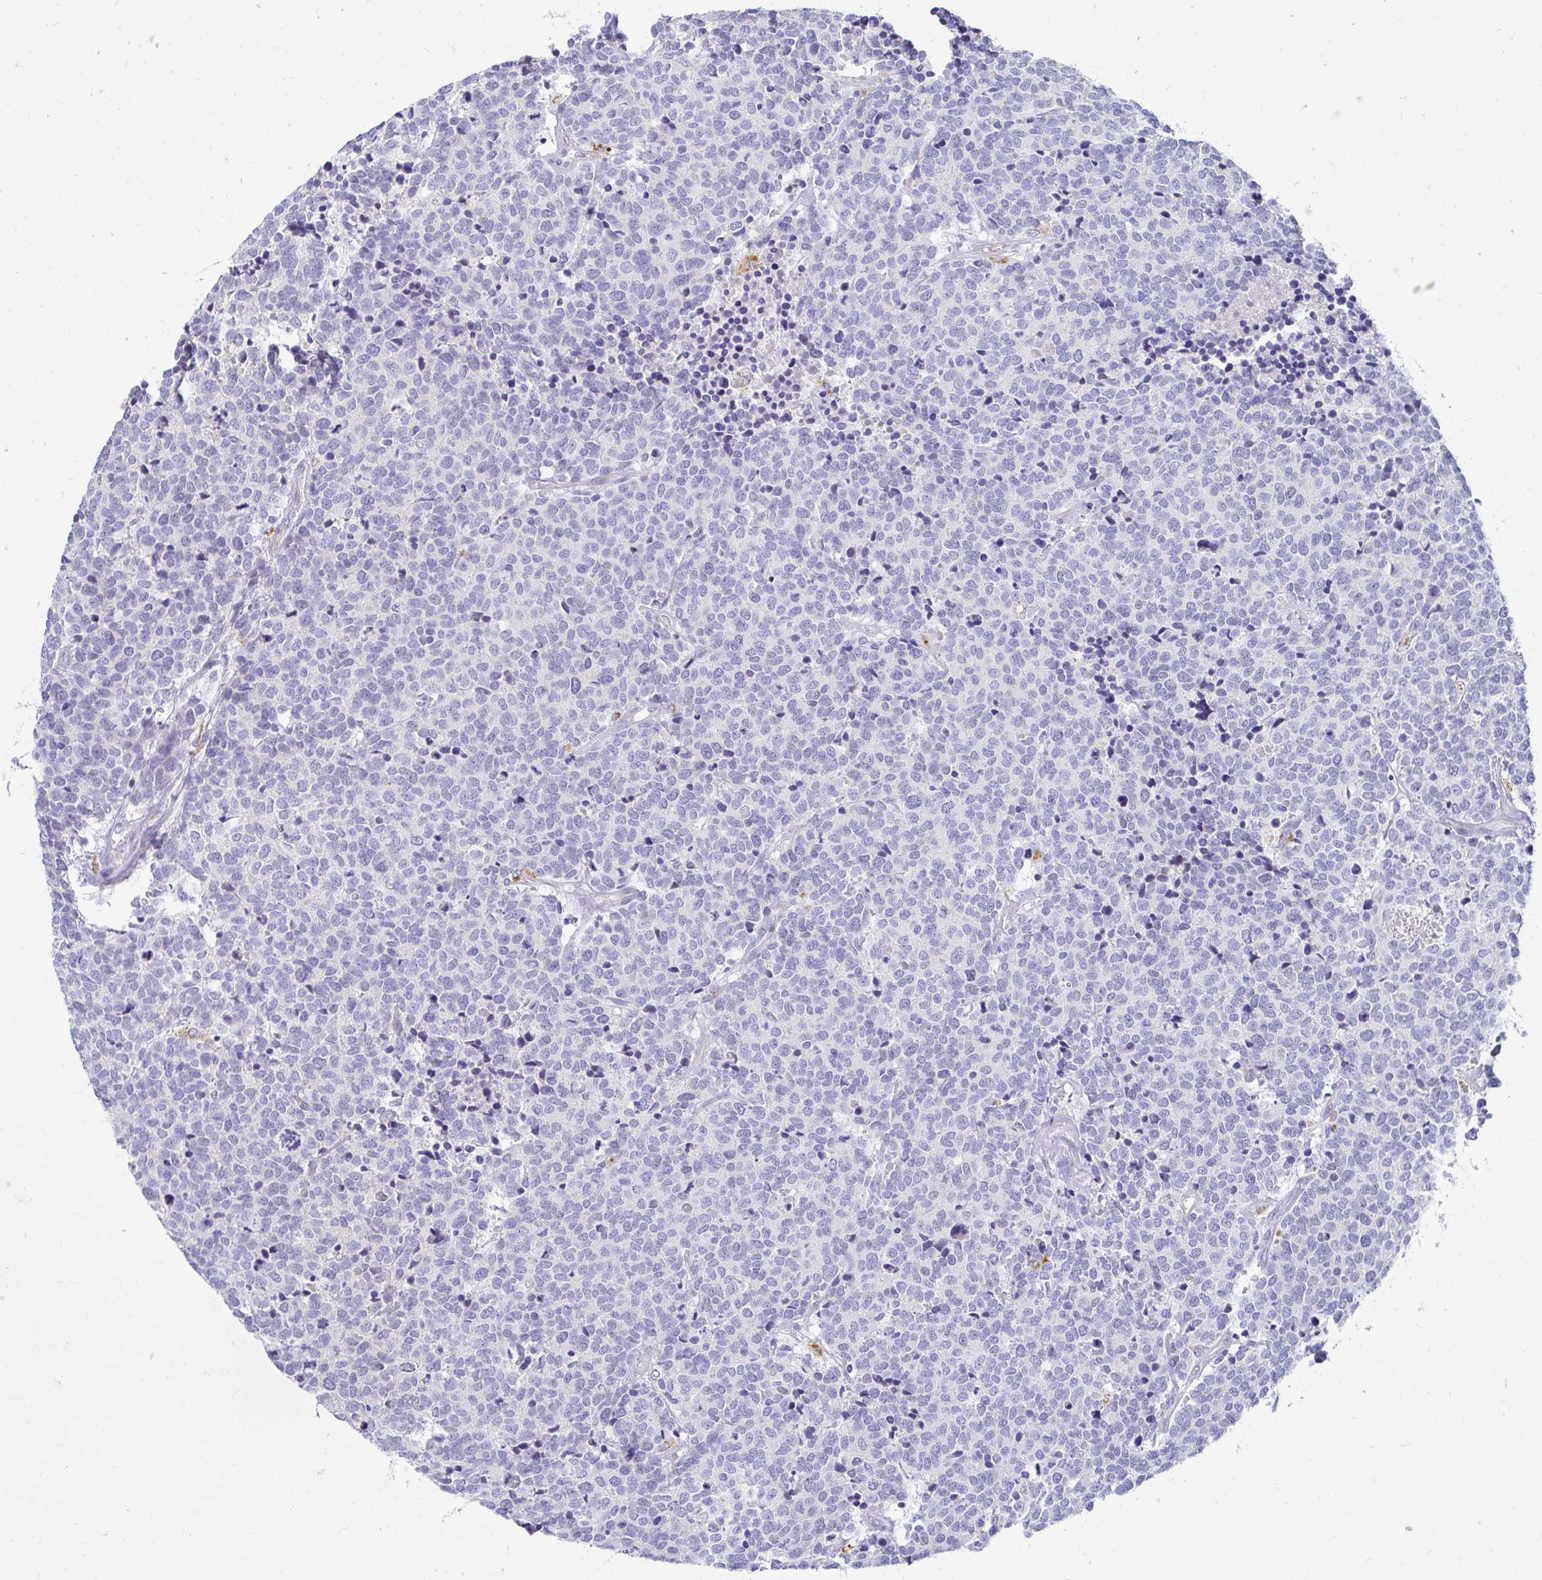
{"staining": {"intensity": "negative", "quantity": "none", "location": "none"}, "tissue": "carcinoid", "cell_type": "Tumor cells", "image_type": "cancer", "snomed": [{"axis": "morphology", "description": "Carcinoid, malignant, NOS"}, {"axis": "topography", "description": "Skin"}], "caption": "There is no significant staining in tumor cells of carcinoid.", "gene": "PKN3", "patient": {"sex": "female", "age": 79}}